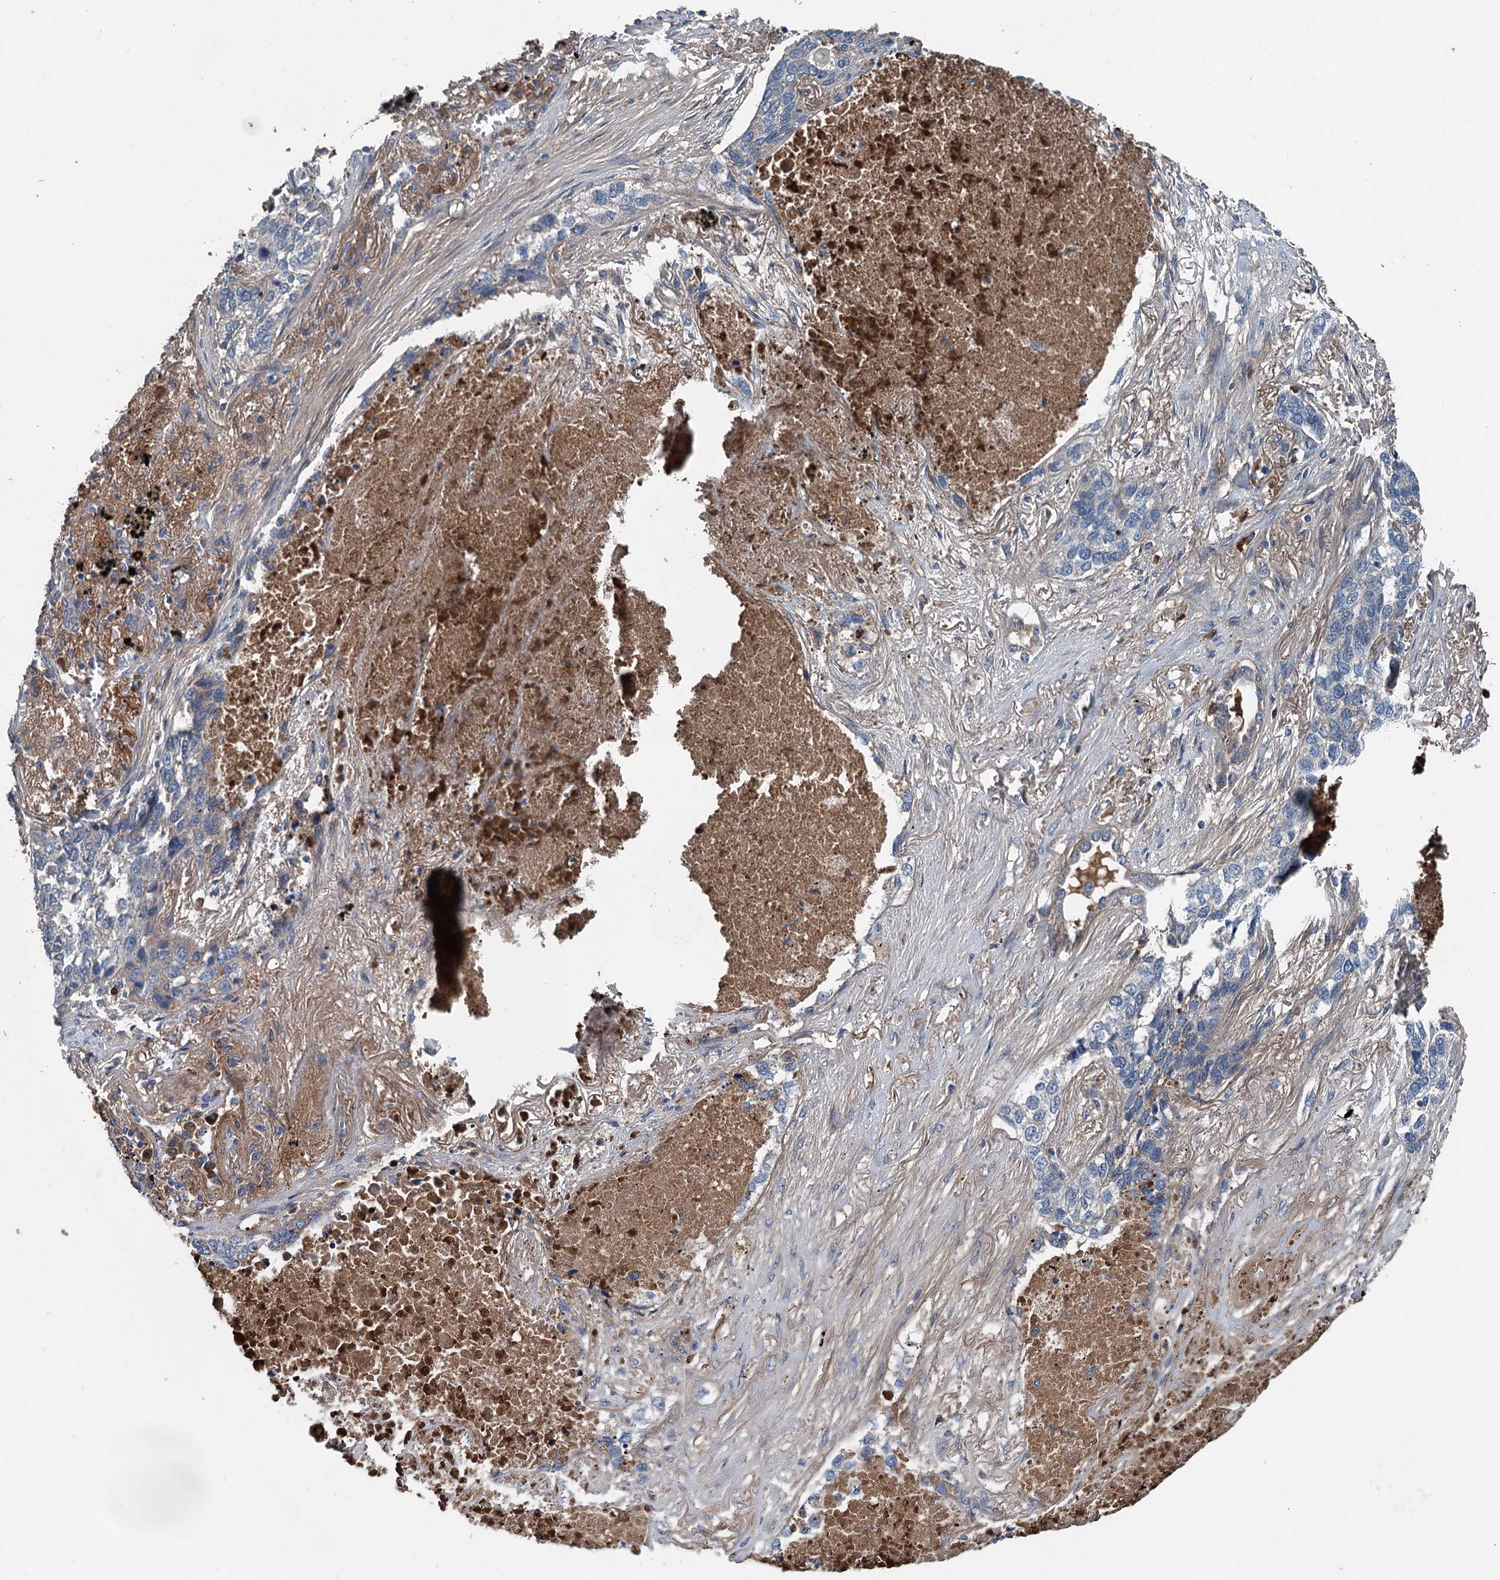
{"staining": {"intensity": "negative", "quantity": "none", "location": "none"}, "tissue": "lung cancer", "cell_type": "Tumor cells", "image_type": "cancer", "snomed": [{"axis": "morphology", "description": "Squamous cell carcinoma, NOS"}, {"axis": "topography", "description": "Lung"}], "caption": "High magnification brightfield microscopy of lung squamous cell carcinoma stained with DAB (brown) and counterstained with hematoxylin (blue): tumor cells show no significant staining.", "gene": "PDSS1", "patient": {"sex": "female", "age": 63}}